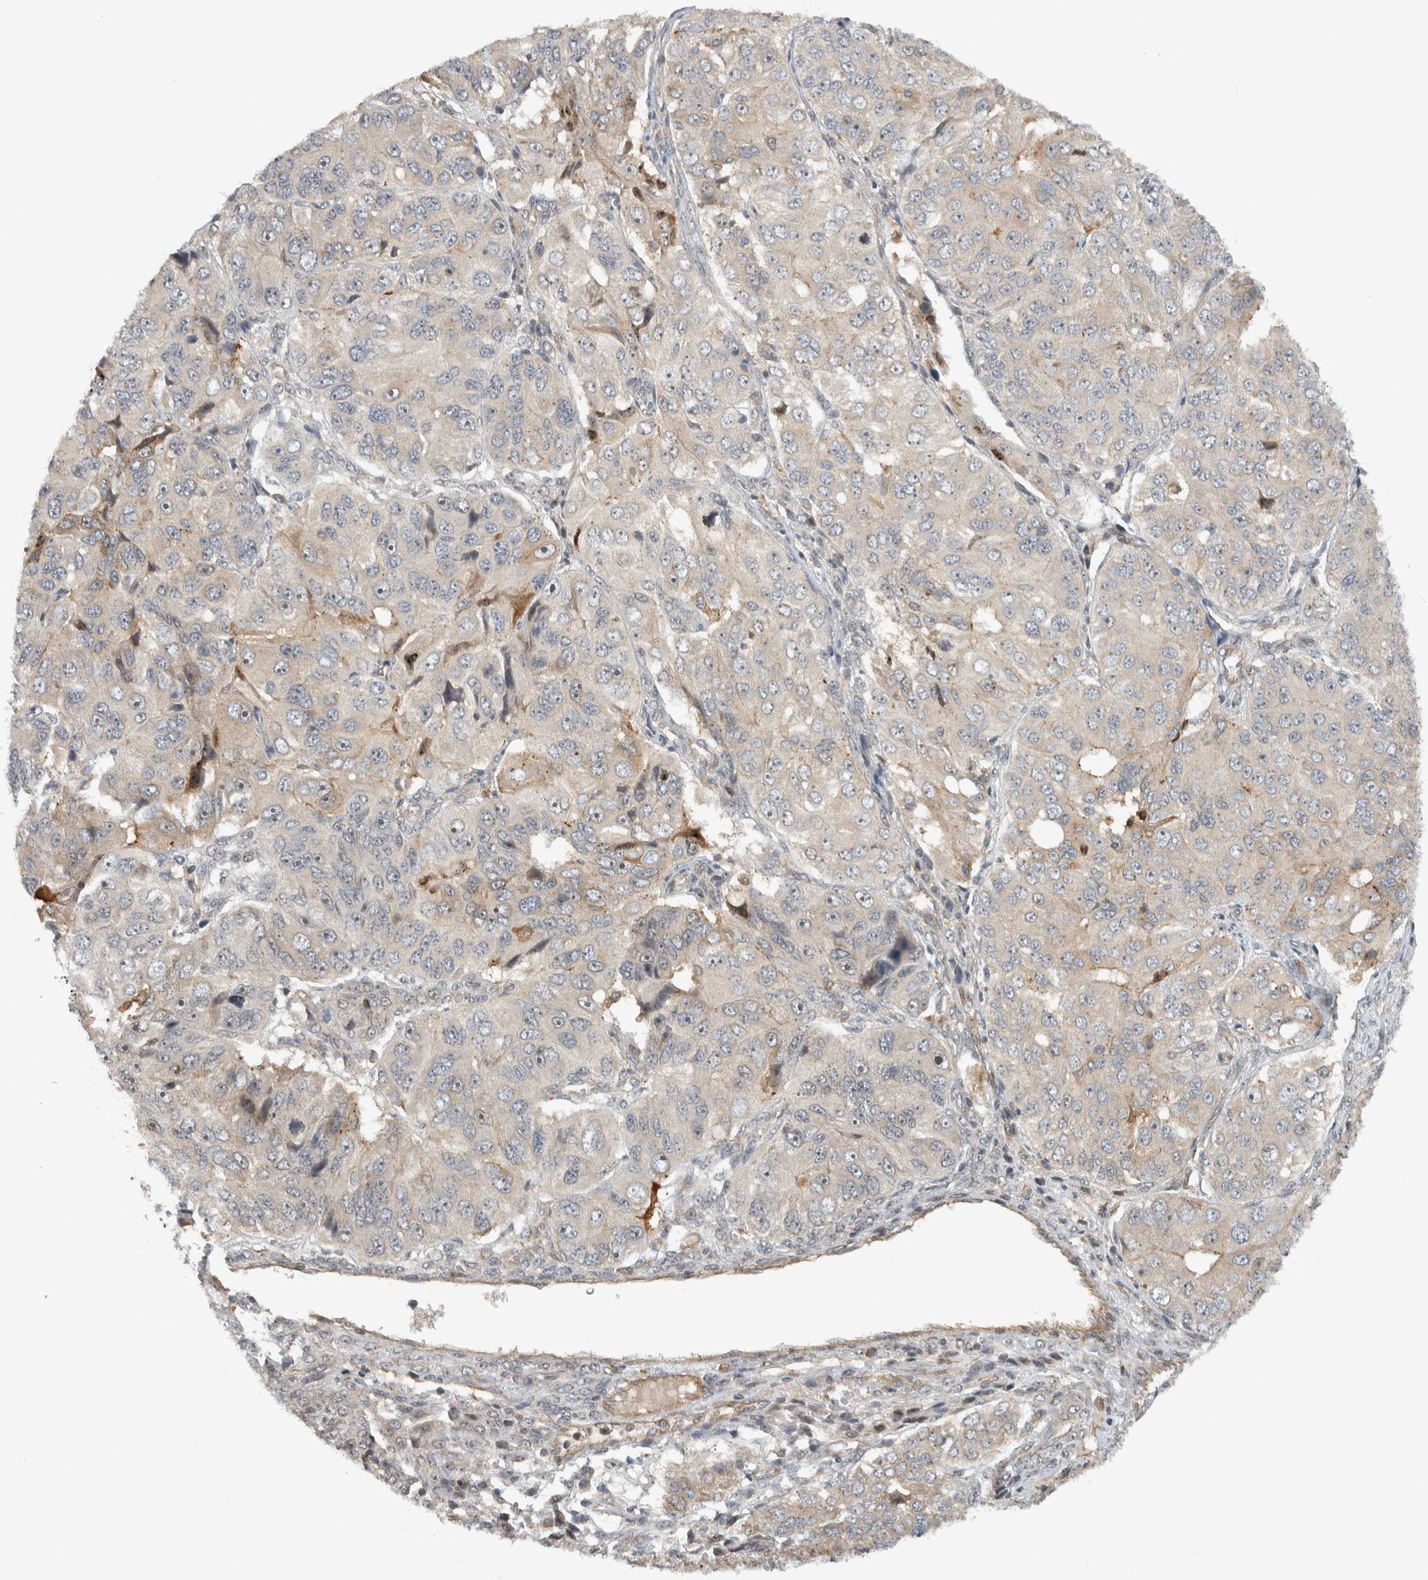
{"staining": {"intensity": "weak", "quantity": "<25%", "location": "cytoplasmic/membranous"}, "tissue": "ovarian cancer", "cell_type": "Tumor cells", "image_type": "cancer", "snomed": [{"axis": "morphology", "description": "Carcinoma, endometroid"}, {"axis": "topography", "description": "Ovary"}], "caption": "An immunohistochemistry (IHC) photomicrograph of ovarian cancer (endometroid carcinoma) is shown. There is no staining in tumor cells of ovarian cancer (endometroid carcinoma).", "gene": "WASF2", "patient": {"sex": "female", "age": 51}}